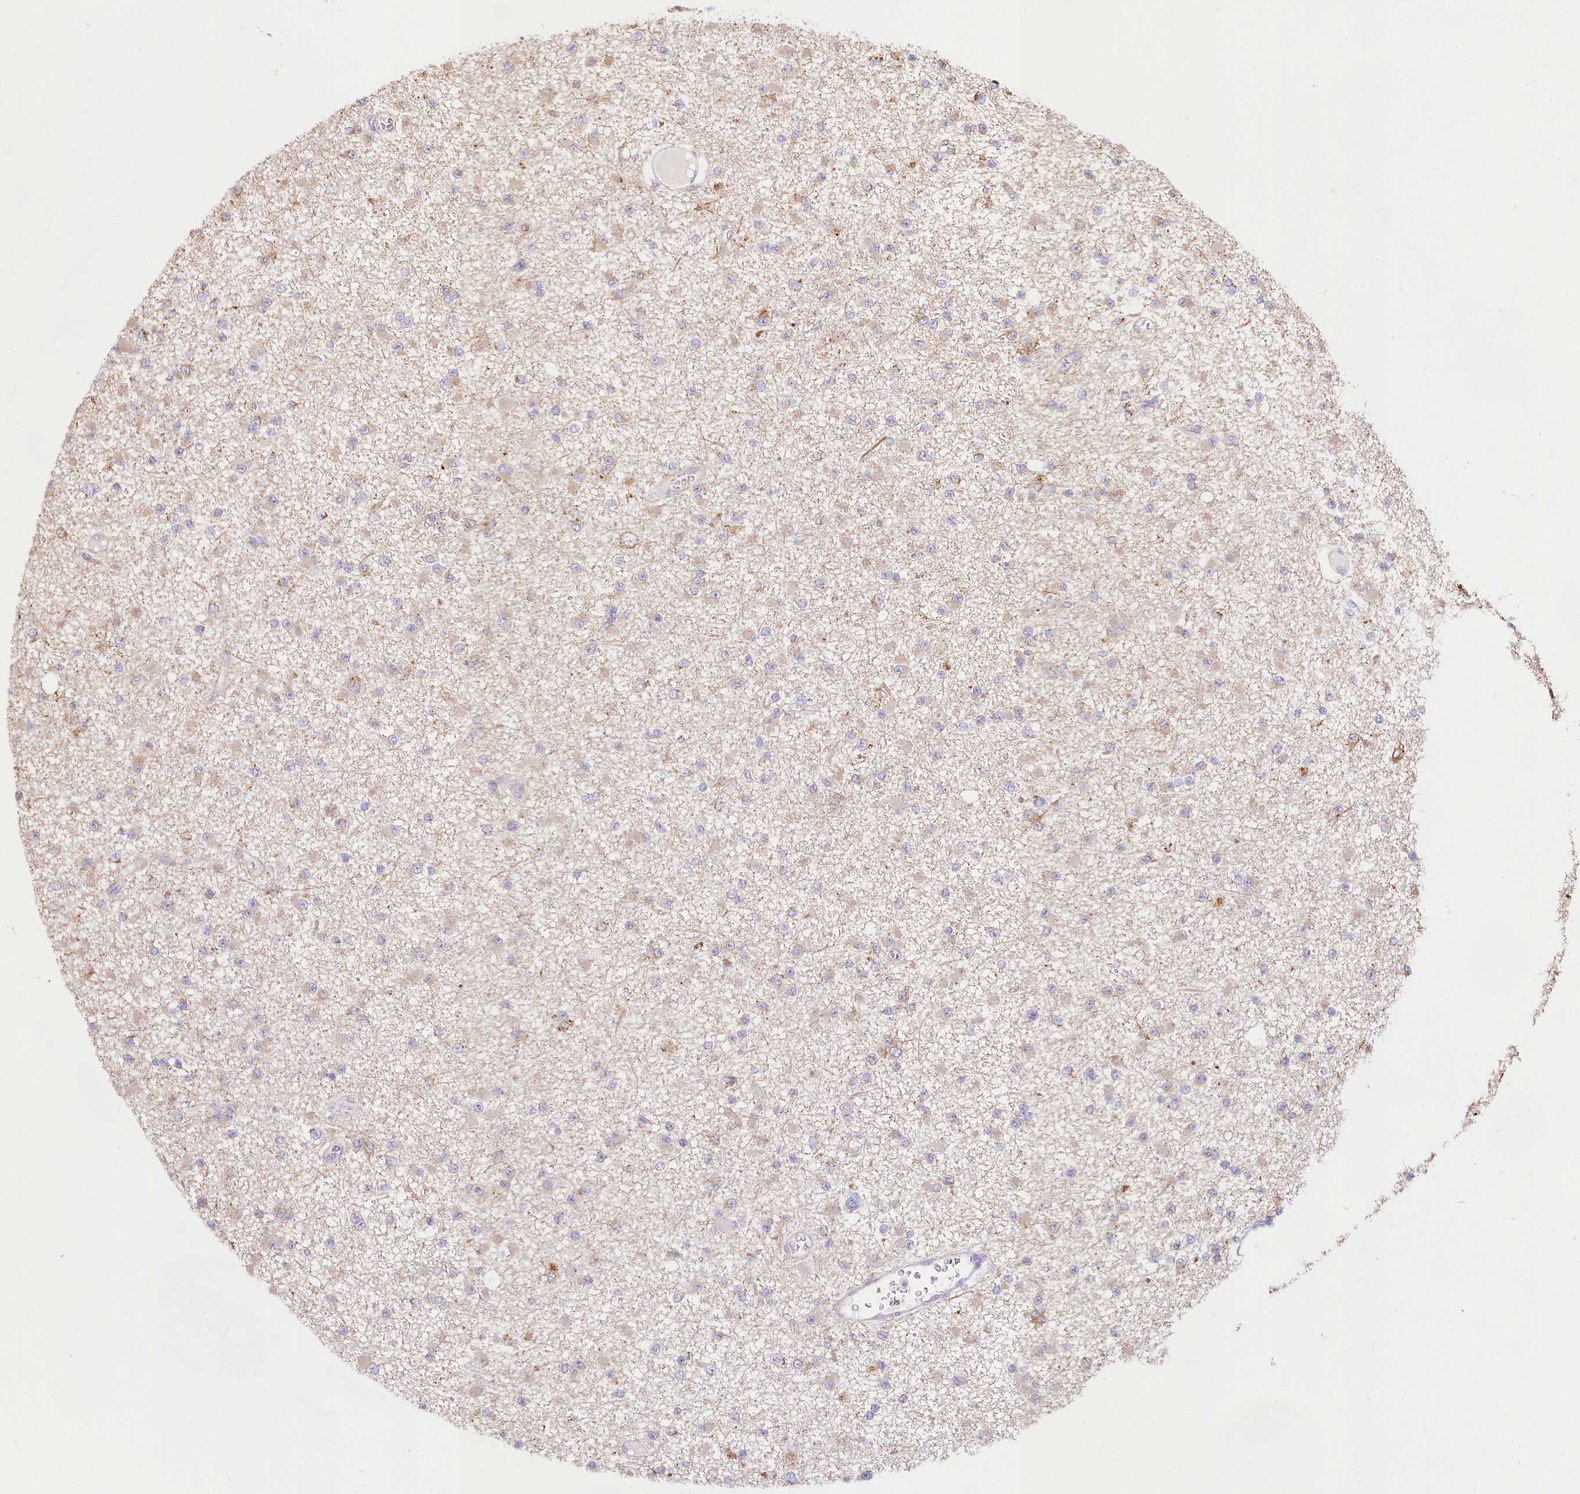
{"staining": {"intensity": "negative", "quantity": "none", "location": "none"}, "tissue": "glioma", "cell_type": "Tumor cells", "image_type": "cancer", "snomed": [{"axis": "morphology", "description": "Glioma, malignant, Low grade"}, {"axis": "topography", "description": "Brain"}], "caption": "A photomicrograph of glioma stained for a protein demonstrates no brown staining in tumor cells.", "gene": "TASOR2", "patient": {"sex": "female", "age": 22}}